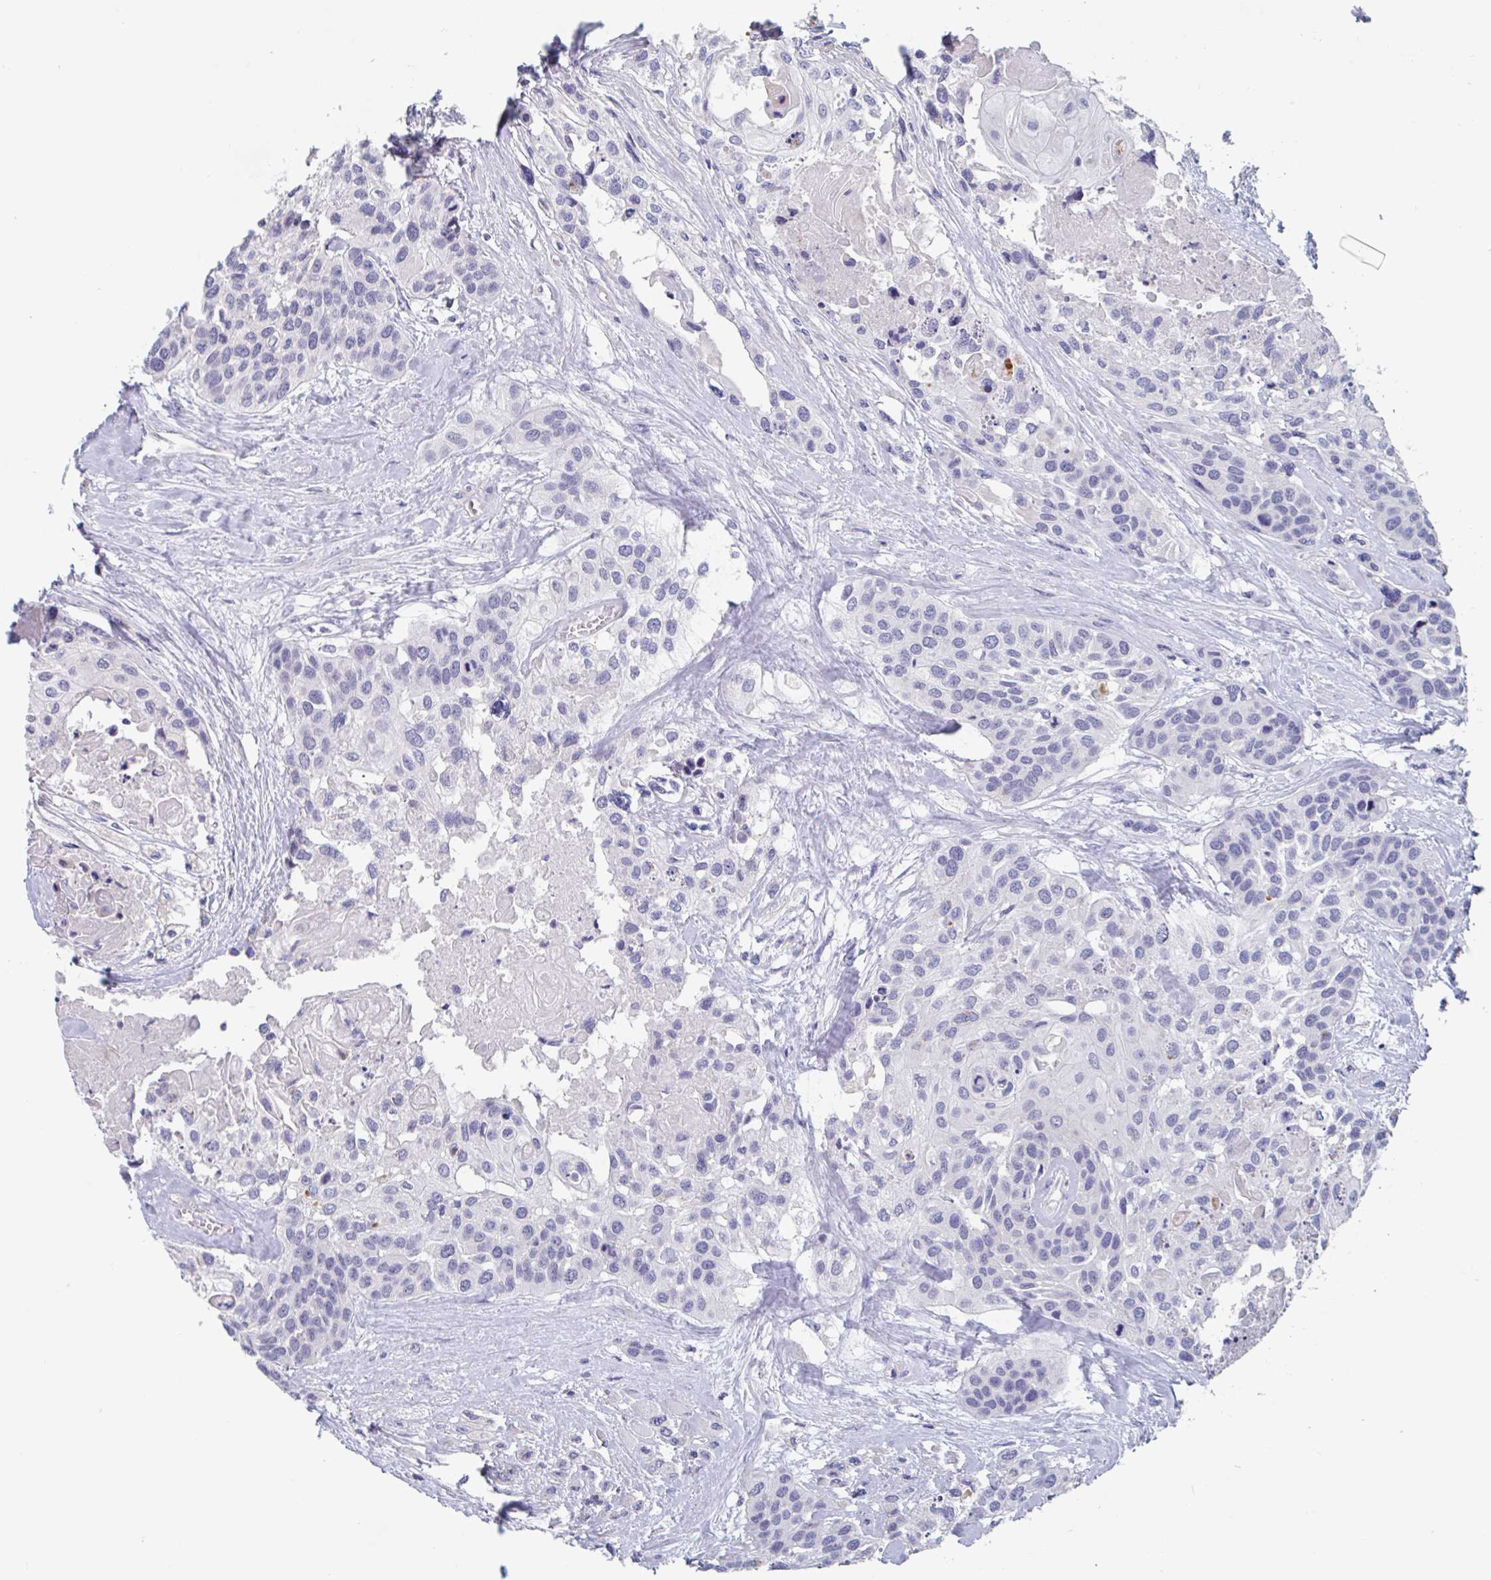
{"staining": {"intensity": "negative", "quantity": "none", "location": "none"}, "tissue": "head and neck cancer", "cell_type": "Tumor cells", "image_type": "cancer", "snomed": [{"axis": "morphology", "description": "Squamous cell carcinoma, NOS"}, {"axis": "topography", "description": "Head-Neck"}], "caption": "Tumor cells are negative for protein expression in human head and neck cancer. The staining is performed using DAB (3,3'-diaminobenzidine) brown chromogen with nuclei counter-stained in using hematoxylin.", "gene": "UNKL", "patient": {"sex": "female", "age": 50}}